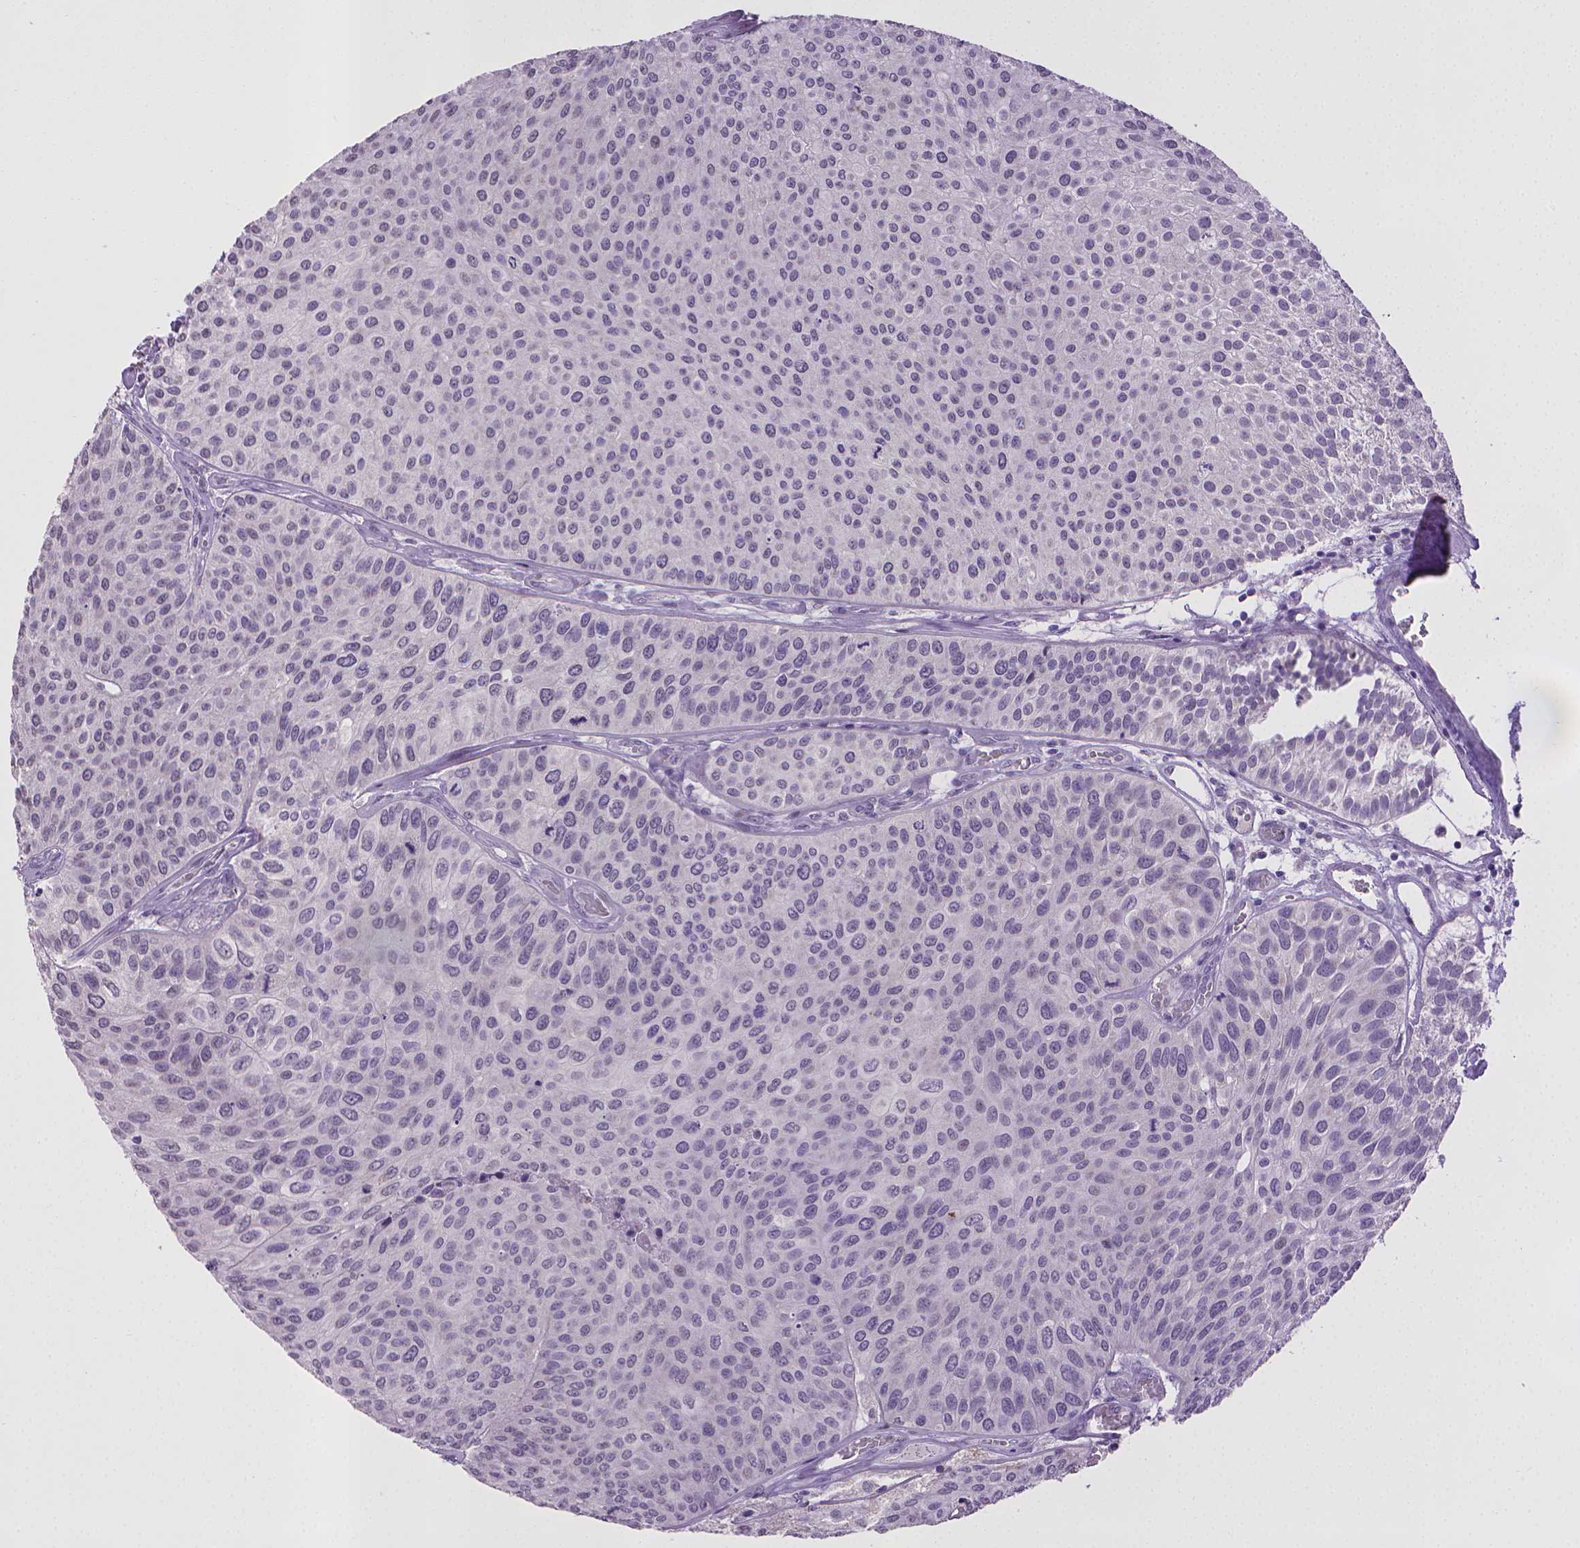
{"staining": {"intensity": "negative", "quantity": "none", "location": "none"}, "tissue": "urothelial cancer", "cell_type": "Tumor cells", "image_type": "cancer", "snomed": [{"axis": "morphology", "description": "Urothelial carcinoma, Low grade"}, {"axis": "topography", "description": "Urinary bladder"}], "caption": "Protein analysis of urothelial cancer displays no significant positivity in tumor cells.", "gene": "KMO", "patient": {"sex": "female", "age": 87}}